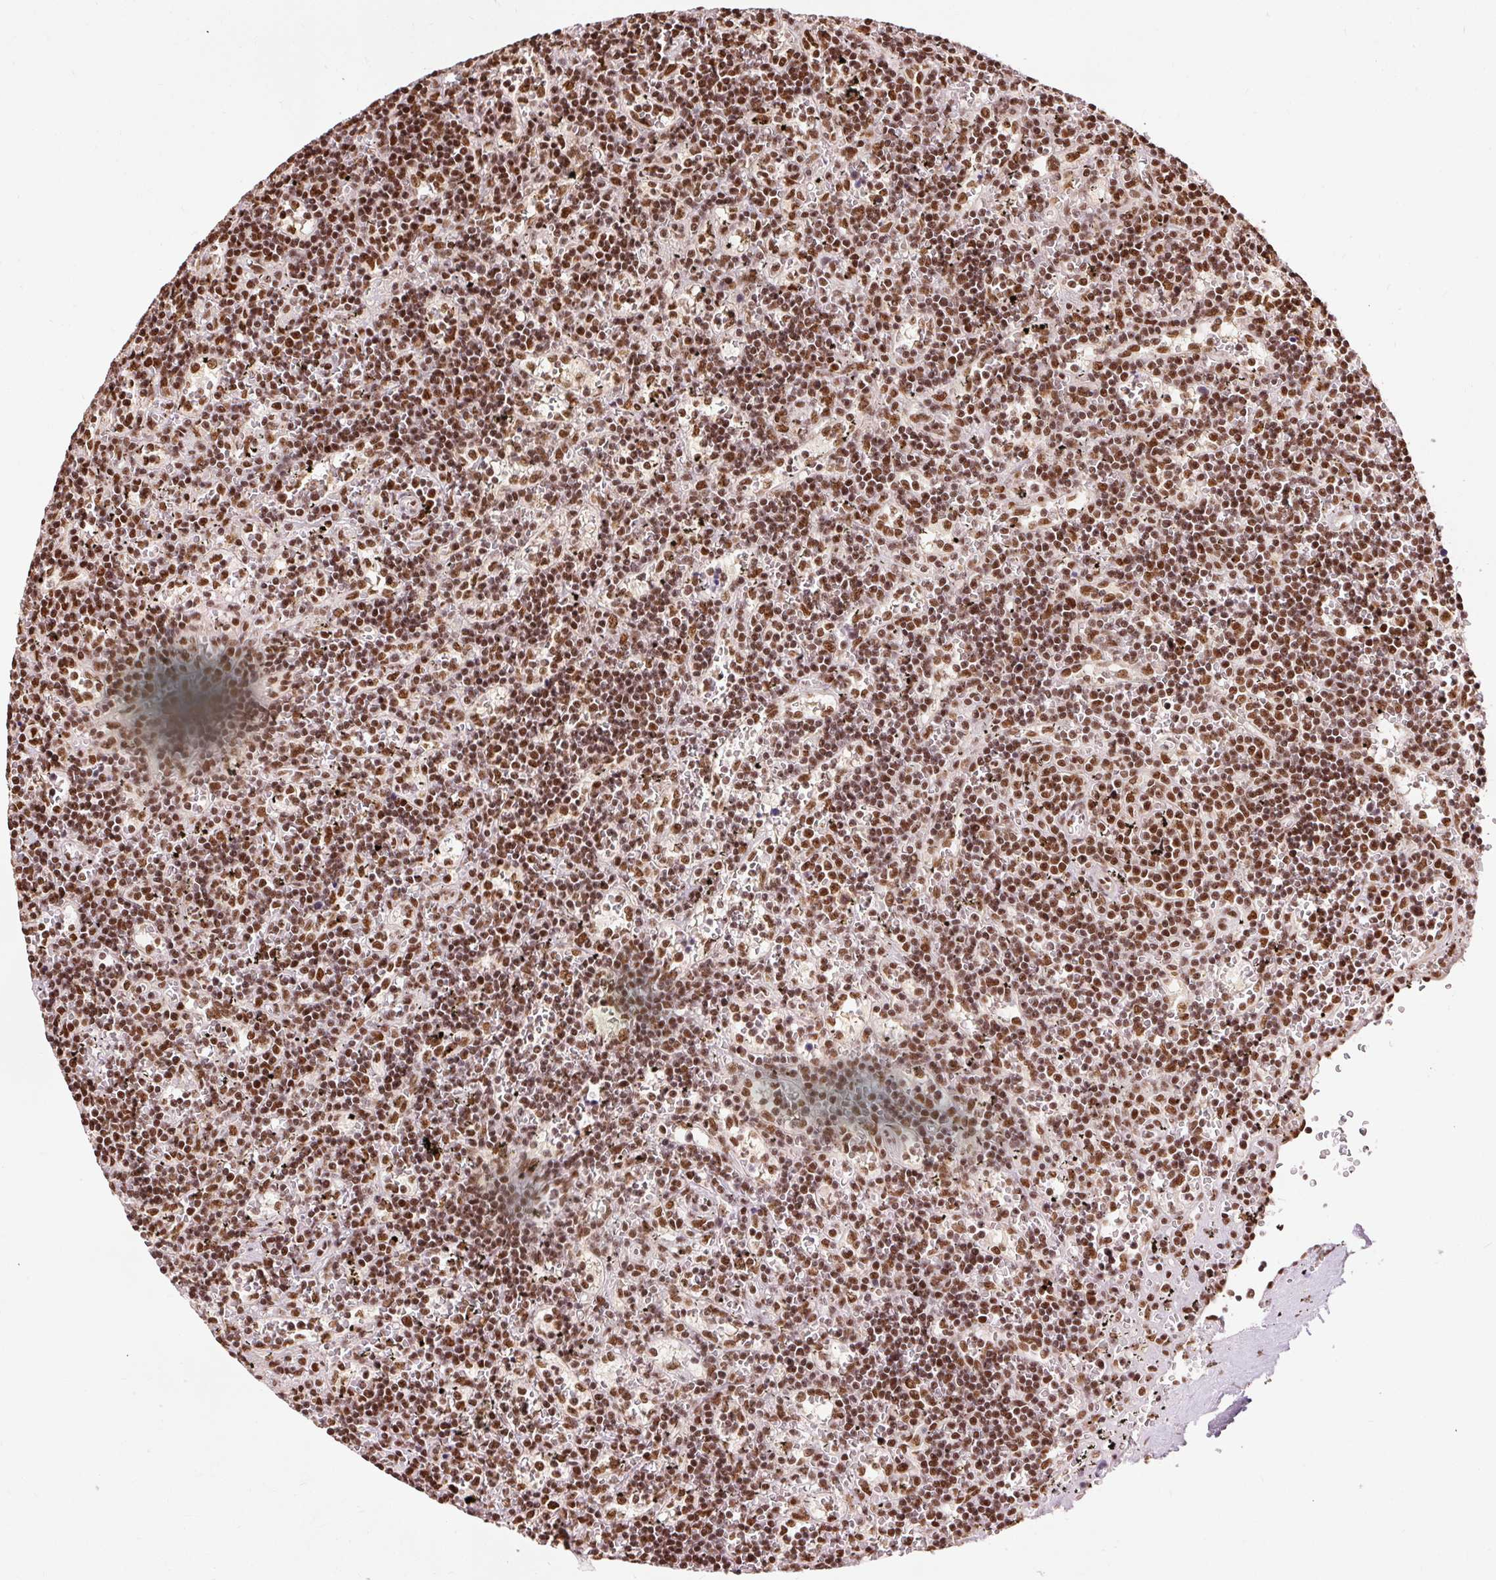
{"staining": {"intensity": "strong", "quantity": ">75%", "location": "nuclear"}, "tissue": "lymphoma", "cell_type": "Tumor cells", "image_type": "cancer", "snomed": [{"axis": "morphology", "description": "Malignant lymphoma, non-Hodgkin's type, Low grade"}, {"axis": "topography", "description": "Spleen"}], "caption": "This is an image of IHC staining of malignant lymphoma, non-Hodgkin's type (low-grade), which shows strong positivity in the nuclear of tumor cells.", "gene": "ZBTB44", "patient": {"sex": "male", "age": 60}}